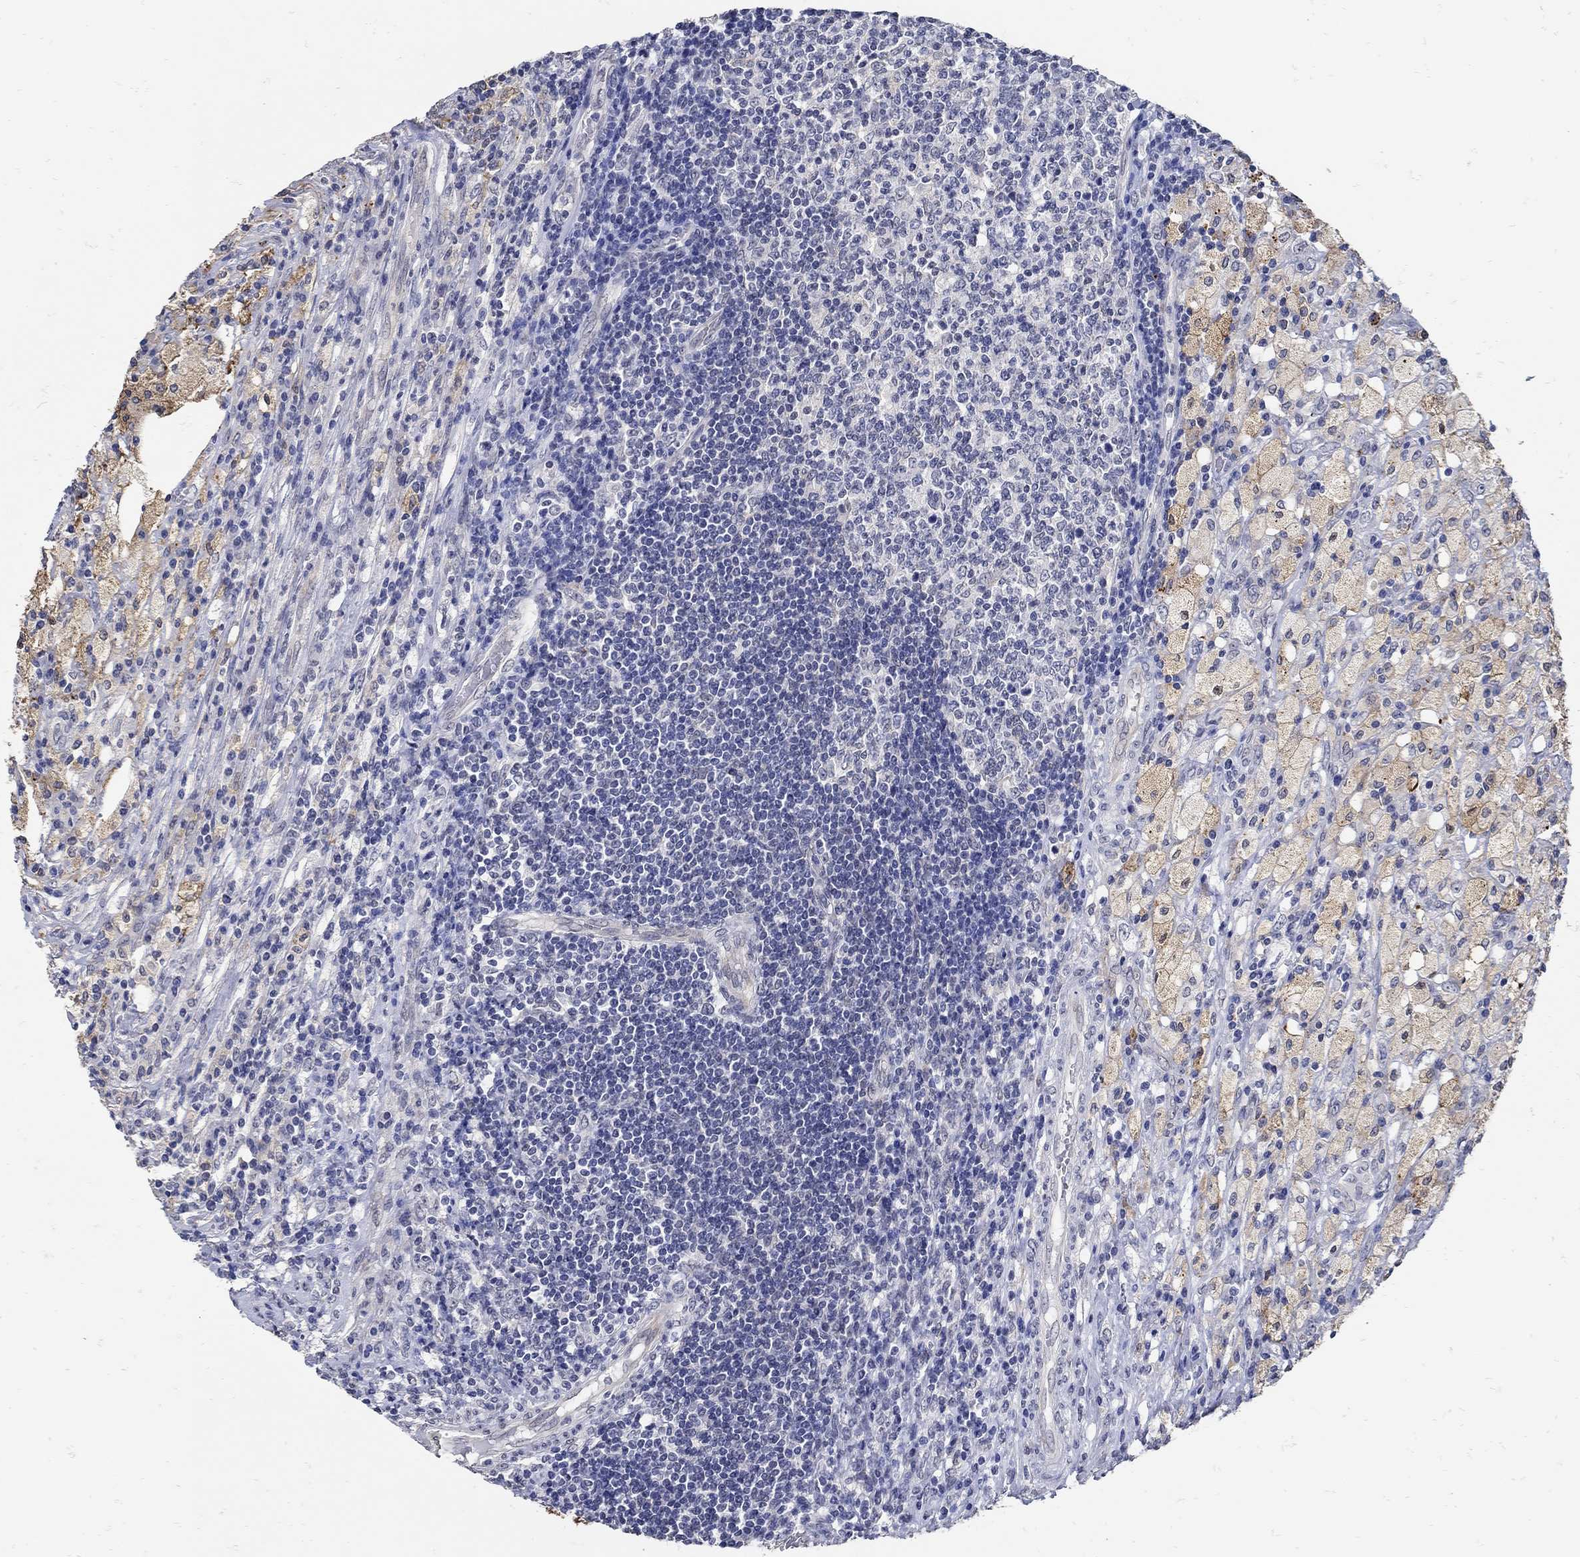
{"staining": {"intensity": "strong", "quantity": "<25%", "location": "cytoplasmic/membranous"}, "tissue": "testis cancer", "cell_type": "Tumor cells", "image_type": "cancer", "snomed": [{"axis": "morphology", "description": "Necrosis, NOS"}, {"axis": "morphology", "description": "Carcinoma, Embryonal, NOS"}, {"axis": "topography", "description": "Testis"}], "caption": "Testis cancer stained with DAB IHC exhibits medium levels of strong cytoplasmic/membranous staining in approximately <25% of tumor cells. (IHC, brightfield microscopy, high magnification).", "gene": "KCNN3", "patient": {"sex": "male", "age": 19}}